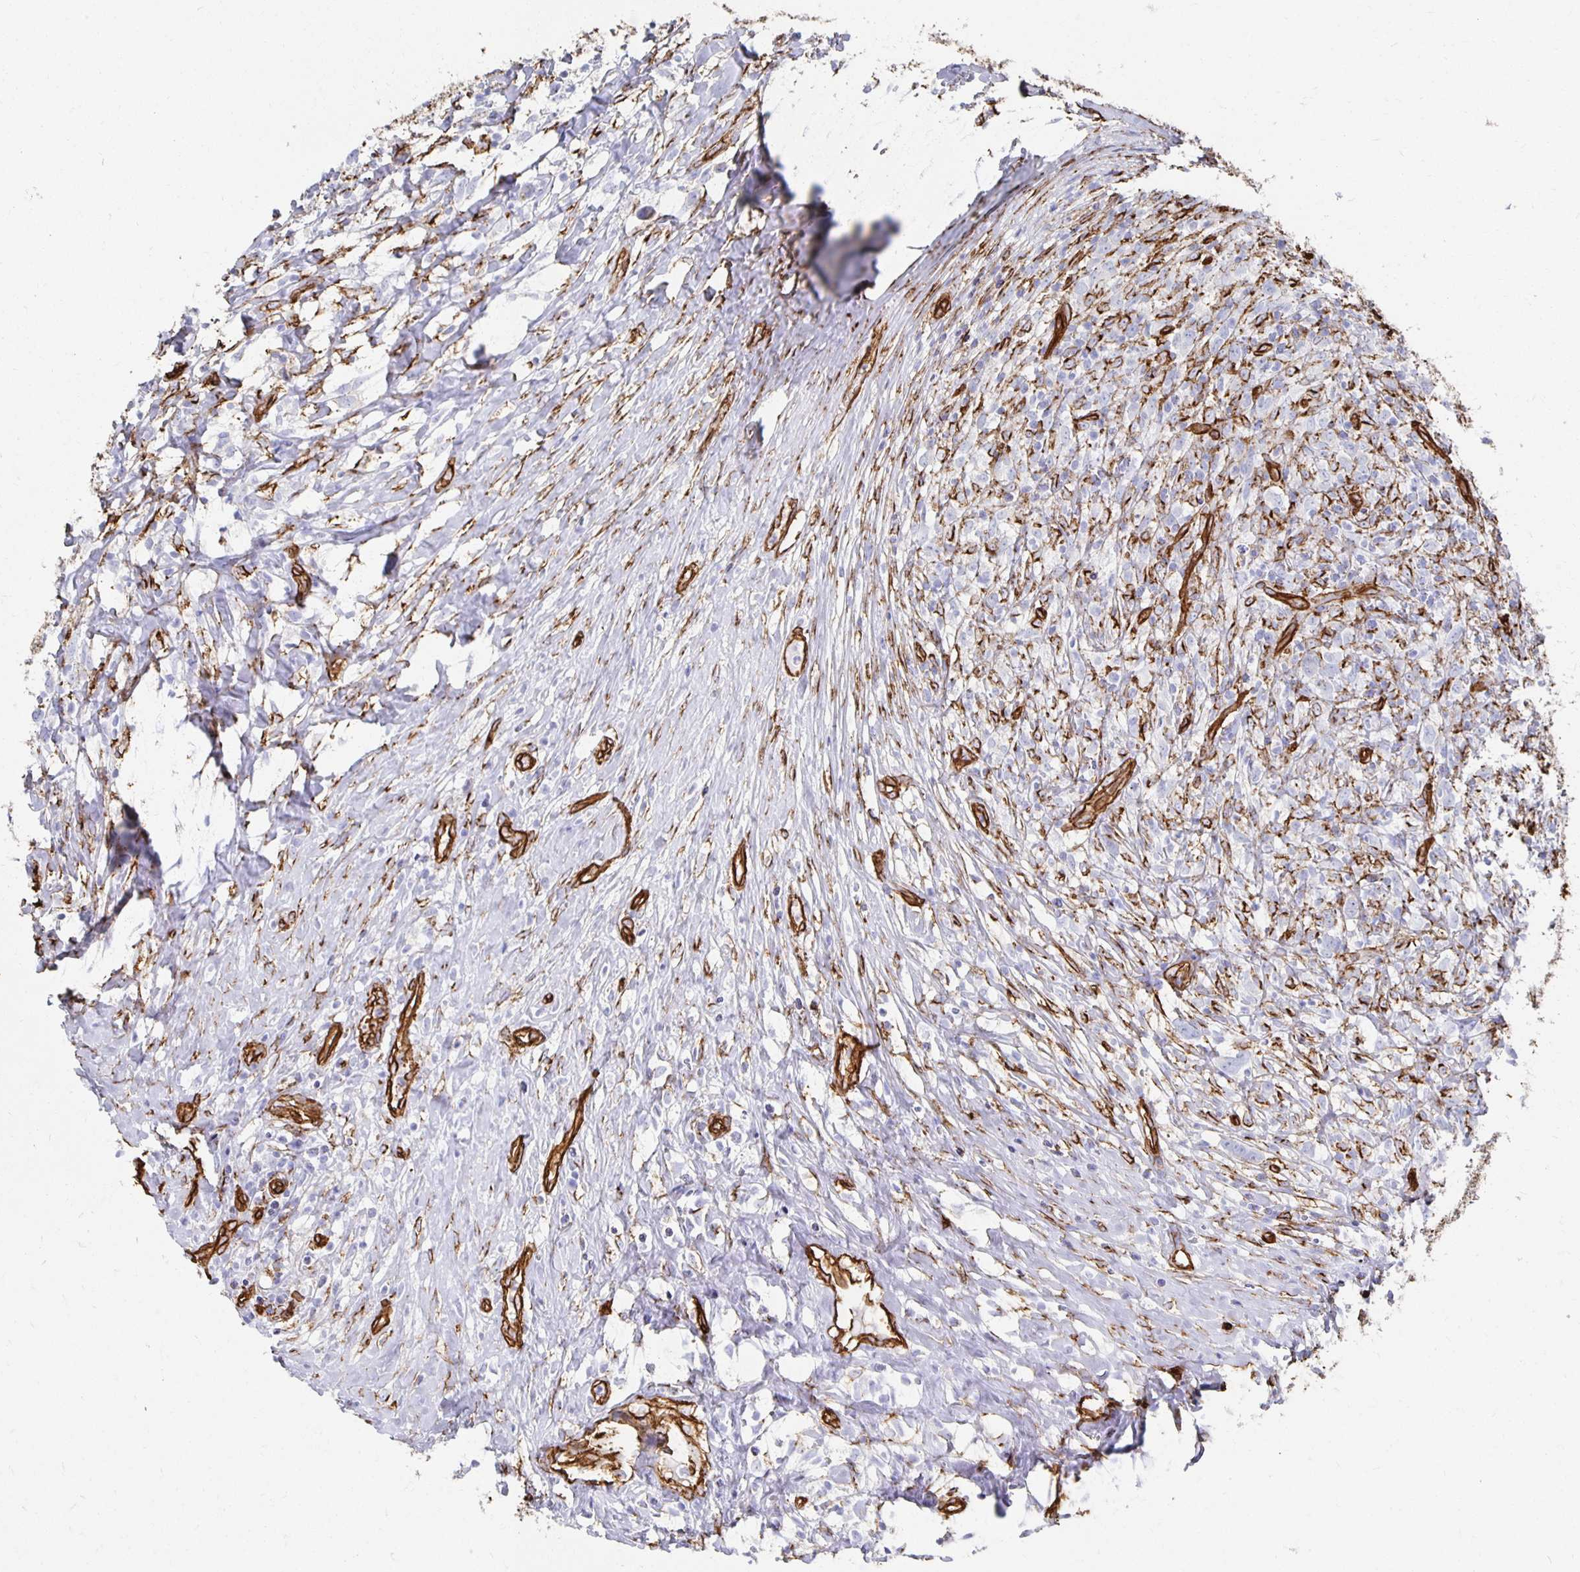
{"staining": {"intensity": "negative", "quantity": "none", "location": "none"}, "tissue": "lymphoma", "cell_type": "Tumor cells", "image_type": "cancer", "snomed": [{"axis": "morphology", "description": "Hodgkin's disease, NOS"}, {"axis": "topography", "description": "No Tissue"}], "caption": "Lymphoma stained for a protein using immunohistochemistry (IHC) displays no positivity tumor cells.", "gene": "VIPR2", "patient": {"sex": "female", "age": 21}}